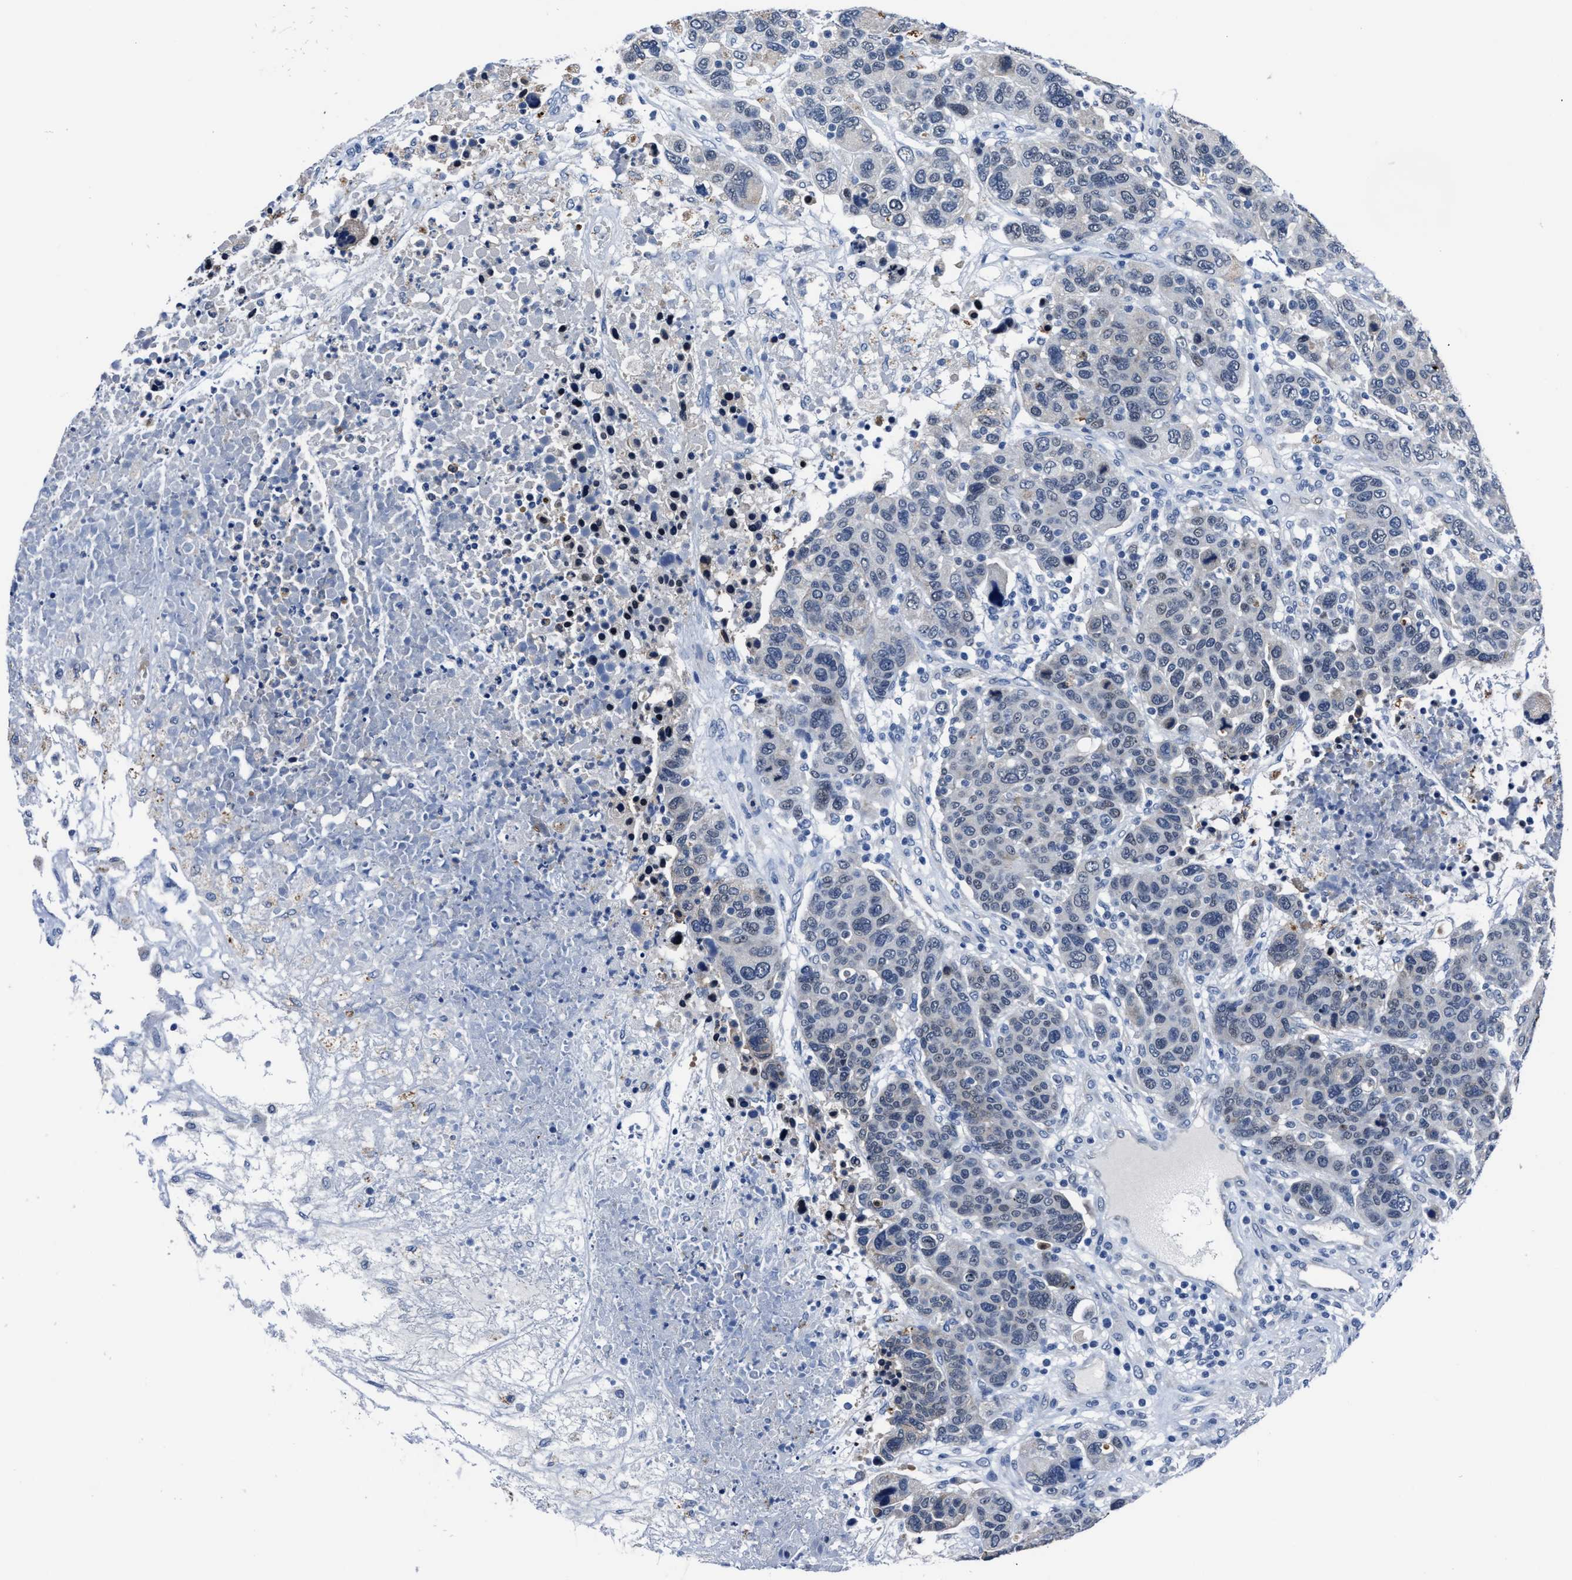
{"staining": {"intensity": "negative", "quantity": "none", "location": "none"}, "tissue": "breast cancer", "cell_type": "Tumor cells", "image_type": "cancer", "snomed": [{"axis": "morphology", "description": "Duct carcinoma"}, {"axis": "topography", "description": "Breast"}], "caption": "IHC of human infiltrating ductal carcinoma (breast) displays no positivity in tumor cells. (DAB (3,3'-diaminobenzidine) immunohistochemistry (IHC) with hematoxylin counter stain).", "gene": "GHITM", "patient": {"sex": "female", "age": 37}}